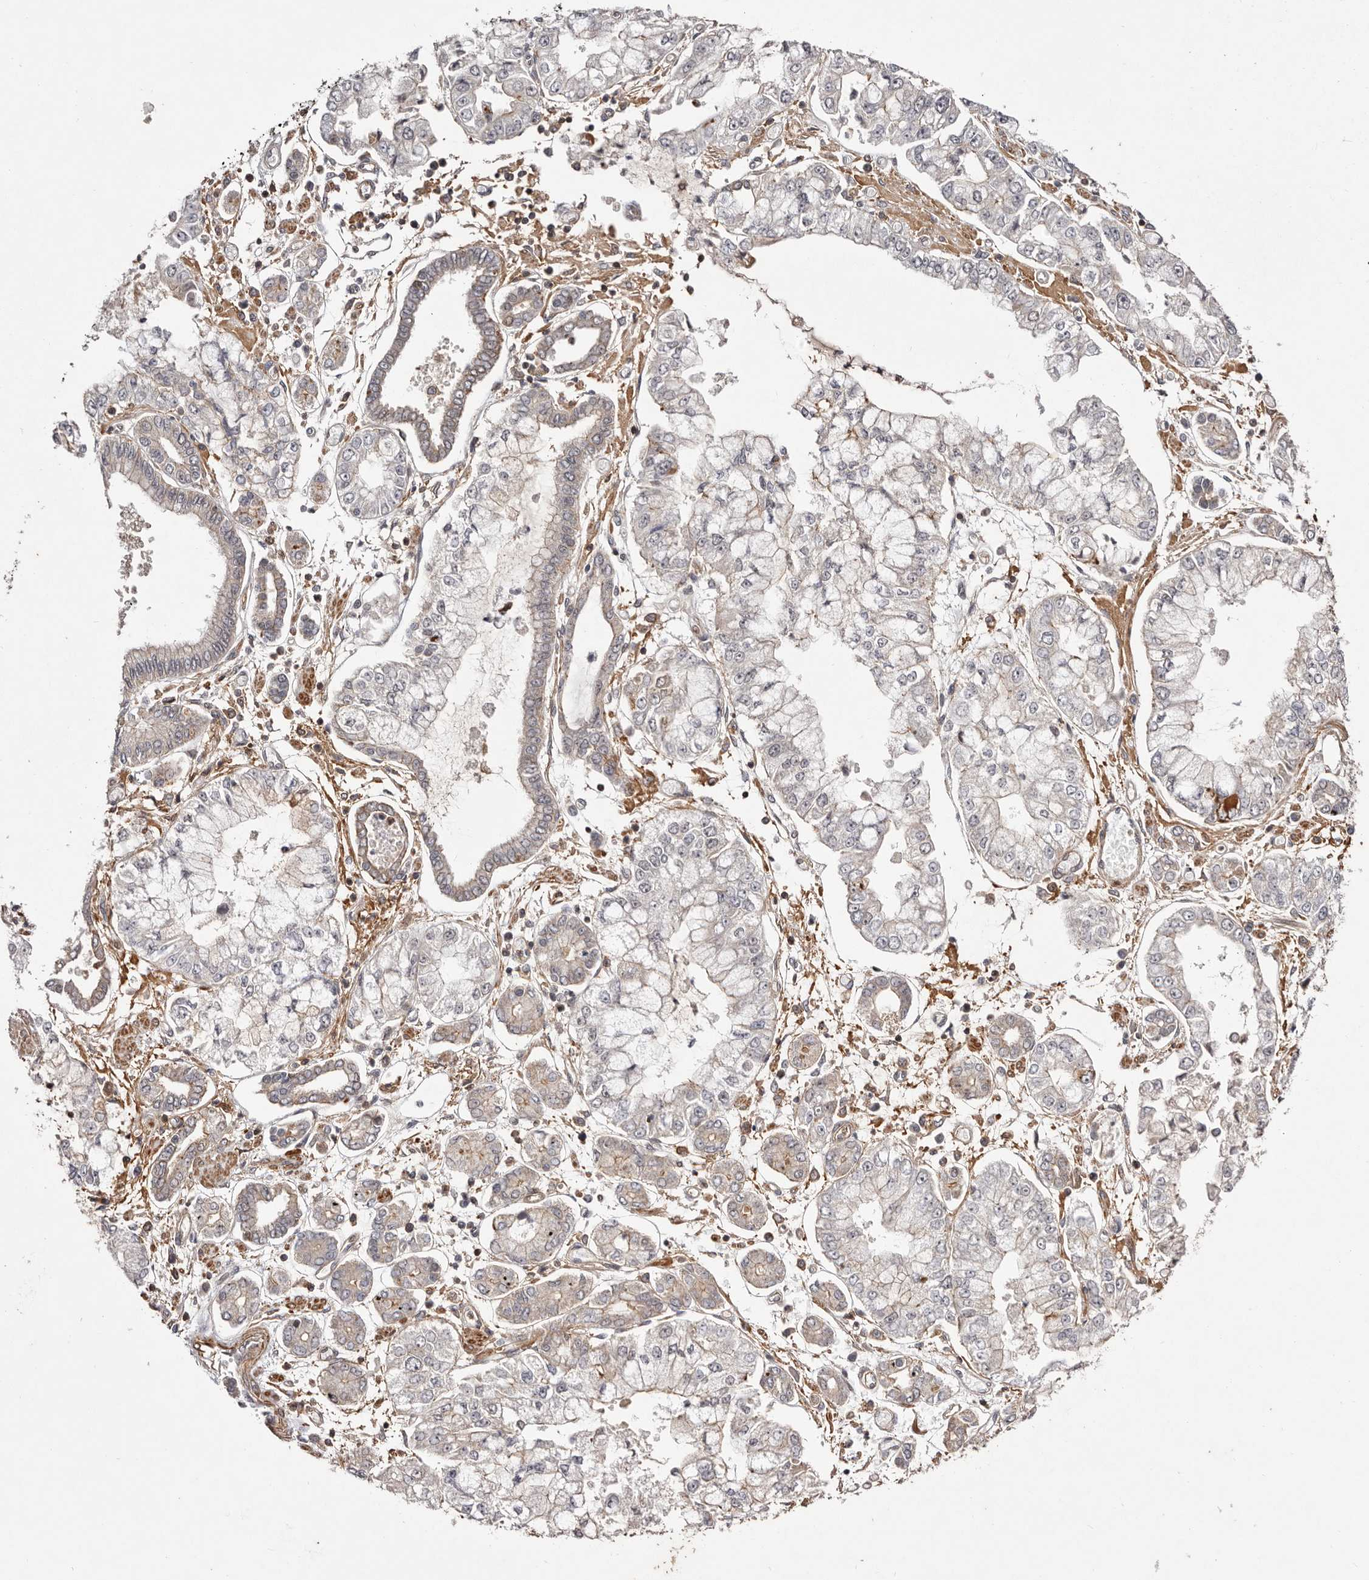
{"staining": {"intensity": "weak", "quantity": "<25%", "location": "cytoplasmic/membranous"}, "tissue": "stomach cancer", "cell_type": "Tumor cells", "image_type": "cancer", "snomed": [{"axis": "morphology", "description": "Adenocarcinoma, NOS"}, {"axis": "topography", "description": "Stomach"}], "caption": "A micrograph of stomach adenocarcinoma stained for a protein shows no brown staining in tumor cells.", "gene": "FBXO5", "patient": {"sex": "male", "age": 76}}